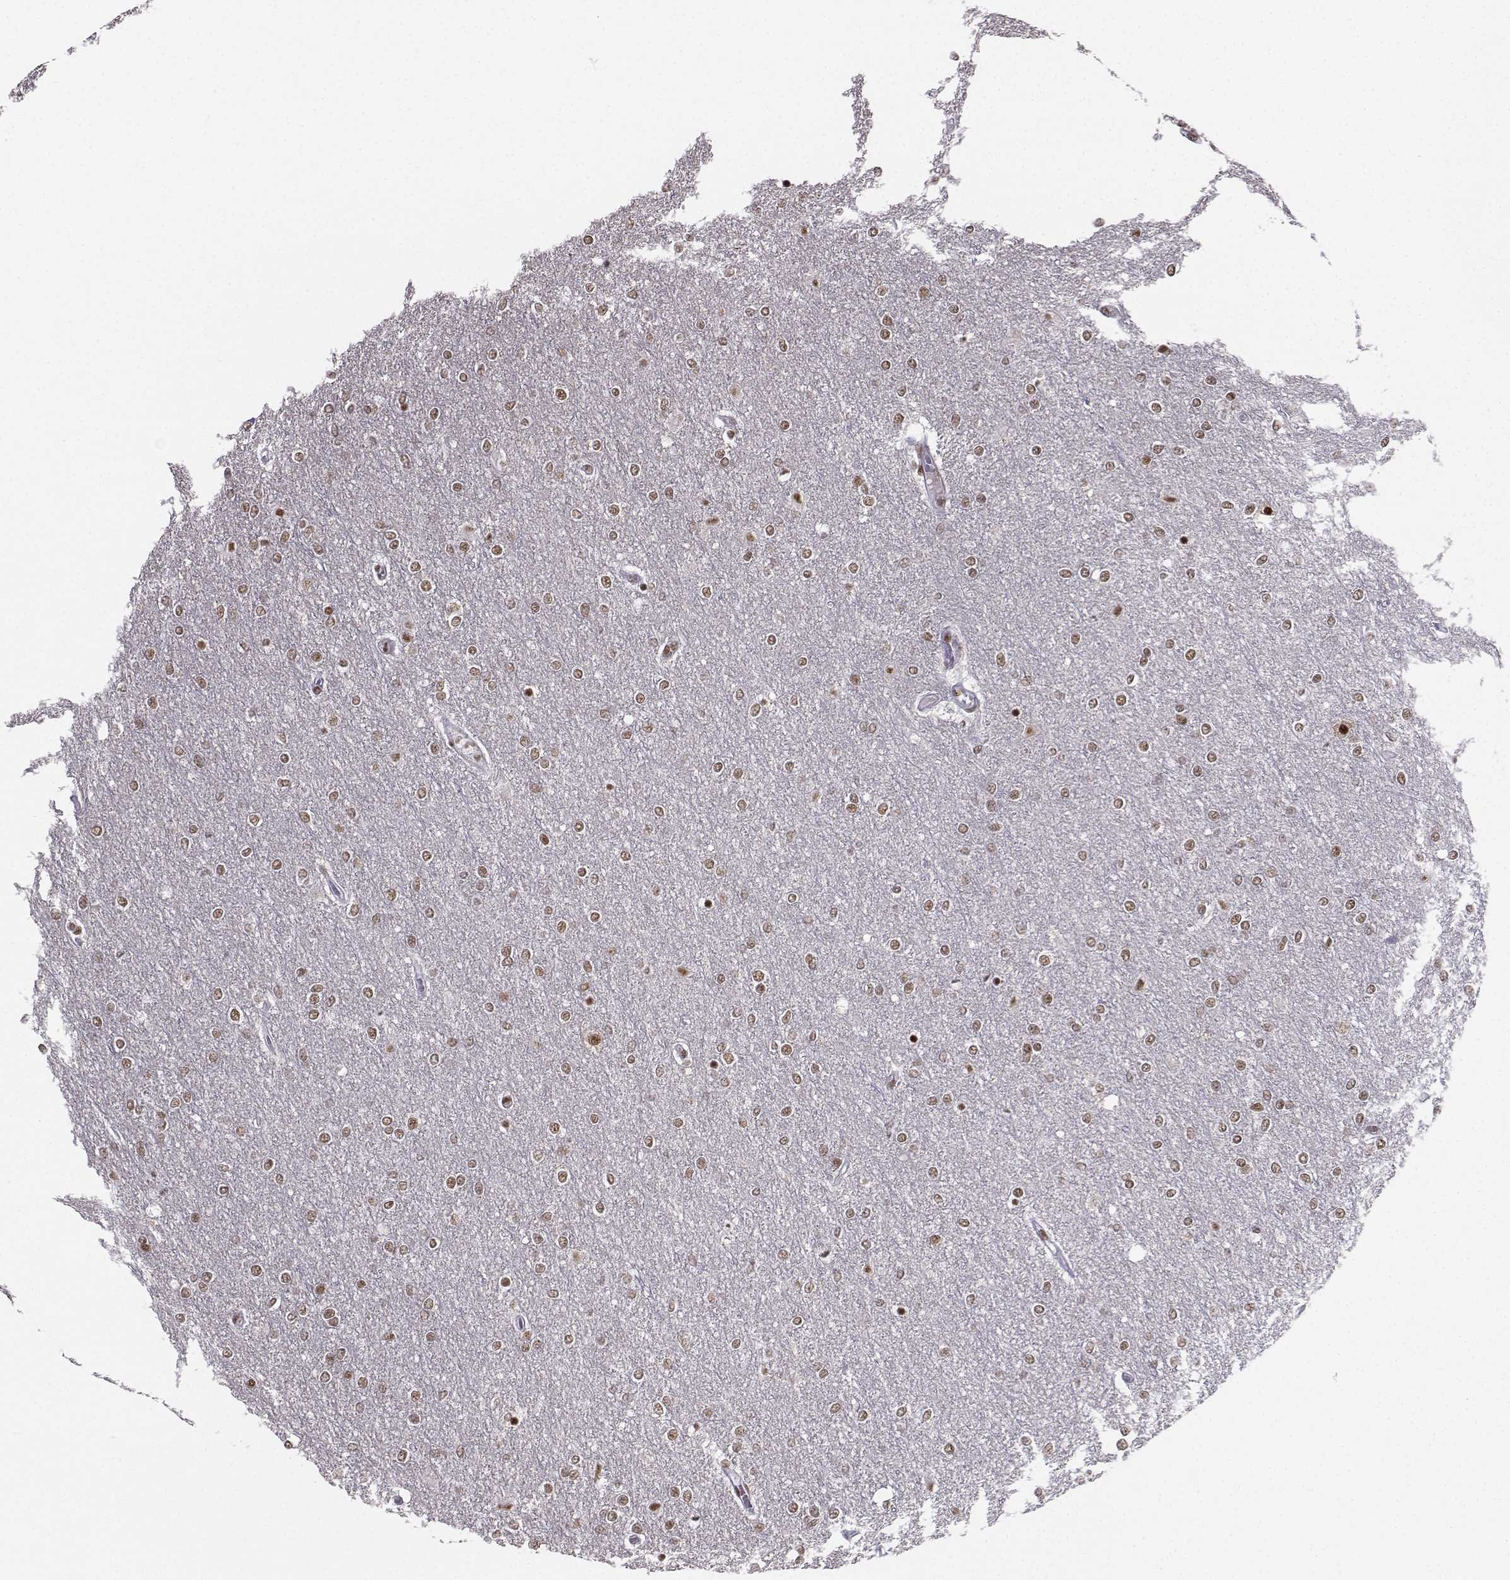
{"staining": {"intensity": "weak", "quantity": ">75%", "location": "nuclear"}, "tissue": "glioma", "cell_type": "Tumor cells", "image_type": "cancer", "snomed": [{"axis": "morphology", "description": "Glioma, malignant, High grade"}, {"axis": "topography", "description": "Brain"}], "caption": "Weak nuclear positivity is identified in approximately >75% of tumor cells in glioma.", "gene": "SNRPB2", "patient": {"sex": "female", "age": 61}}